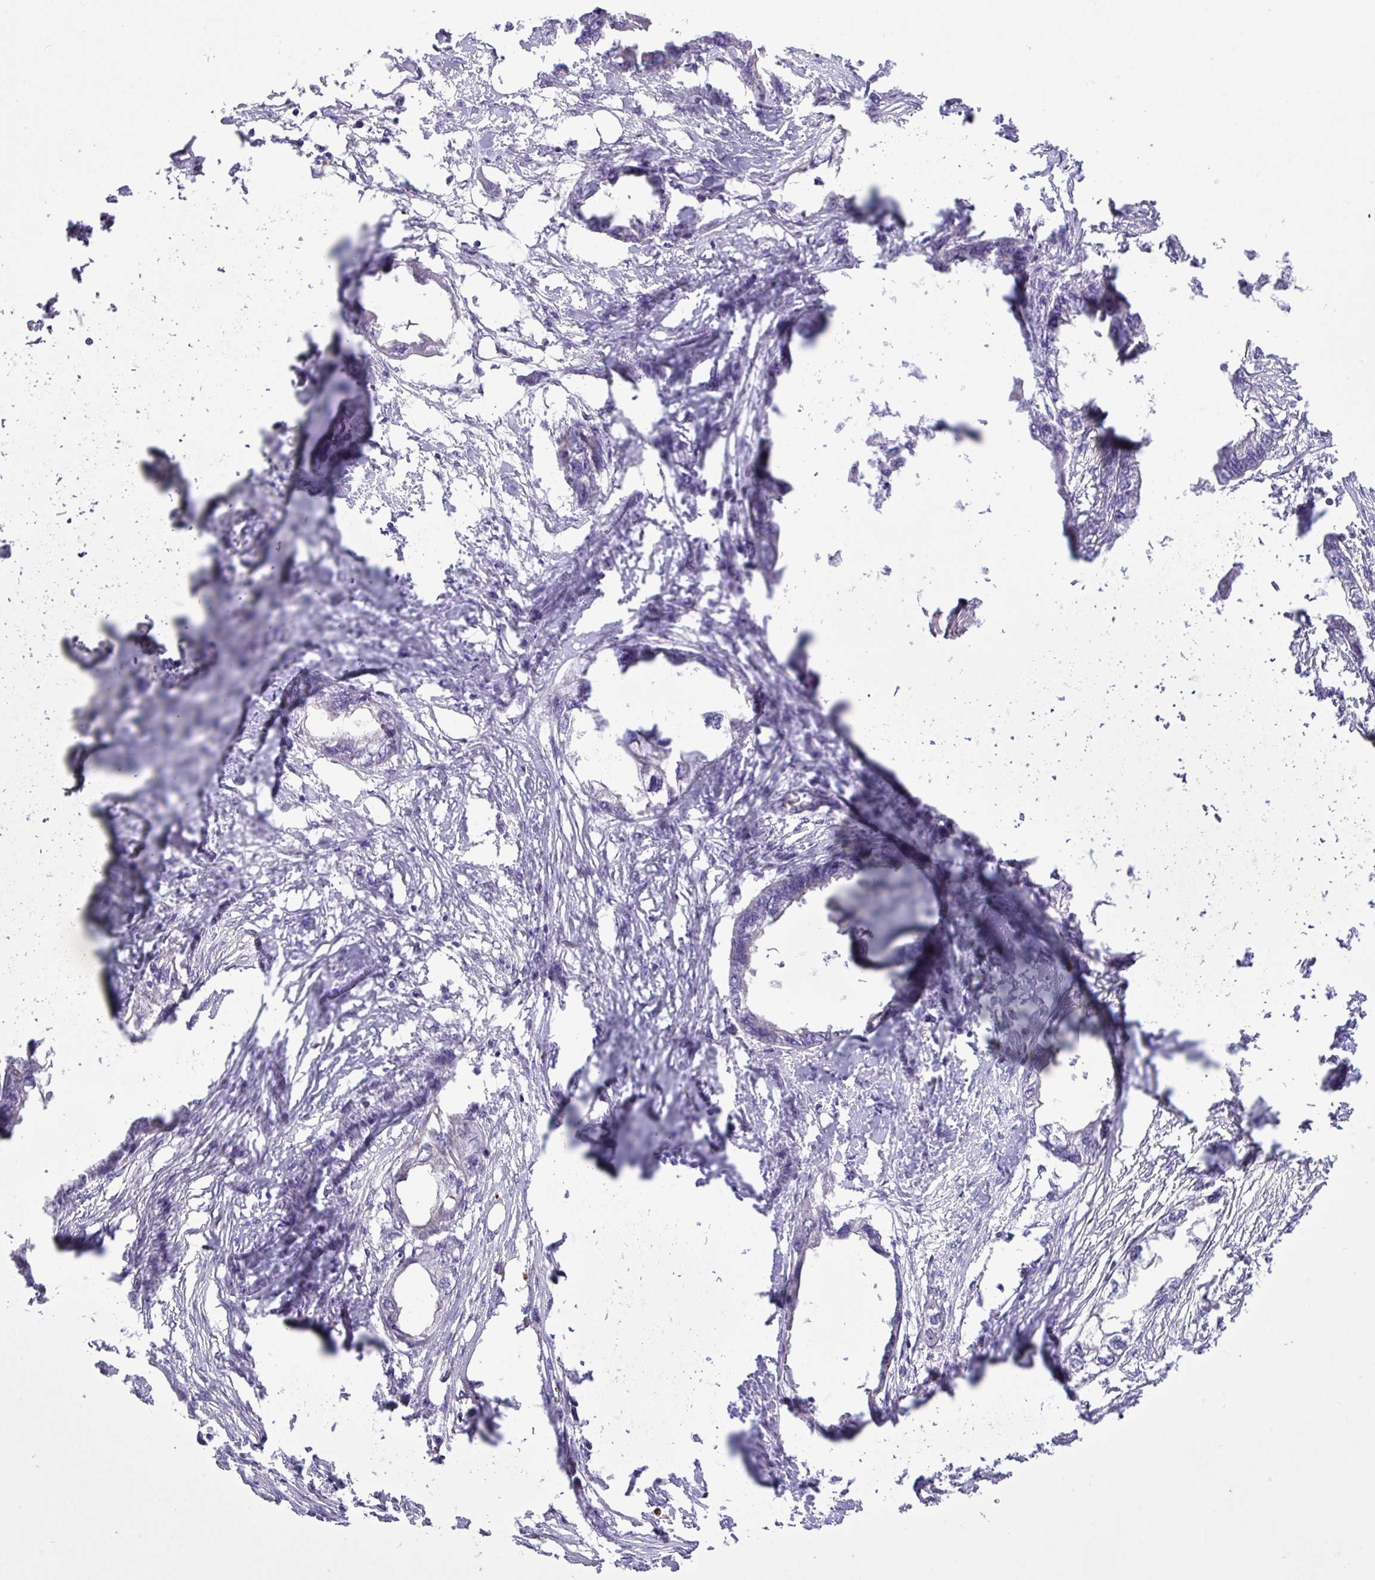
{"staining": {"intensity": "negative", "quantity": "none", "location": "none"}, "tissue": "endometrial cancer", "cell_type": "Tumor cells", "image_type": "cancer", "snomed": [{"axis": "morphology", "description": "Adenocarcinoma, NOS"}, {"axis": "morphology", "description": "Adenocarcinoma, metastatic, NOS"}, {"axis": "topography", "description": "Adipose tissue"}, {"axis": "topography", "description": "Endometrium"}], "caption": "High magnification brightfield microscopy of endometrial cancer stained with DAB (3,3'-diaminobenzidine) (brown) and counterstained with hematoxylin (blue): tumor cells show no significant expression. The staining is performed using DAB brown chromogen with nuclei counter-stained in using hematoxylin.", "gene": "SPINK8", "patient": {"sex": "female", "age": 67}}